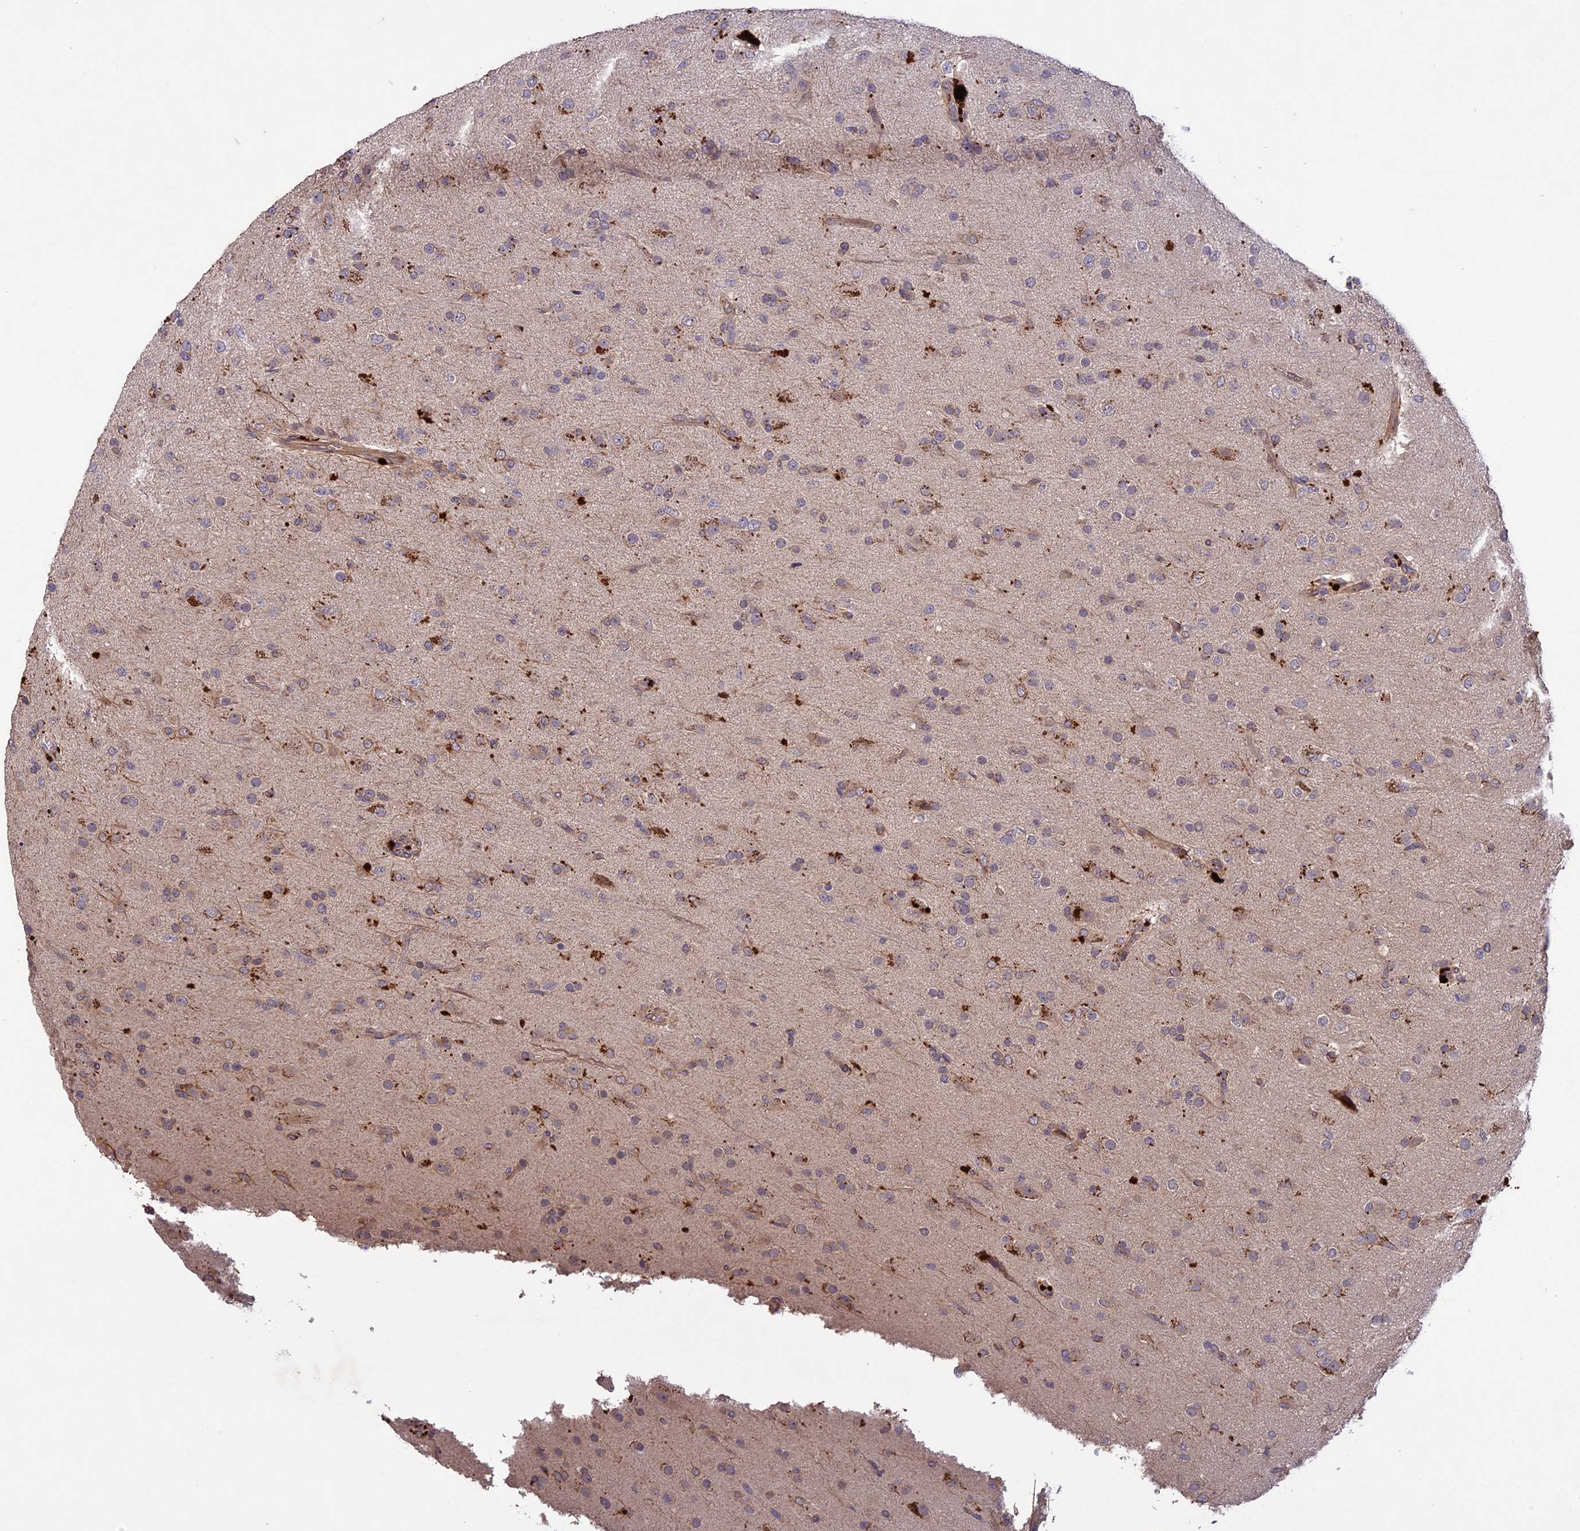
{"staining": {"intensity": "moderate", "quantity": "<25%", "location": "cytoplasmic/membranous"}, "tissue": "glioma", "cell_type": "Tumor cells", "image_type": "cancer", "snomed": [{"axis": "morphology", "description": "Glioma, malignant, Low grade"}, {"axis": "topography", "description": "Brain"}], "caption": "Immunohistochemistry (IHC) photomicrograph of human malignant glioma (low-grade) stained for a protein (brown), which reveals low levels of moderate cytoplasmic/membranous positivity in about <25% of tumor cells.", "gene": "ADO", "patient": {"sex": "male", "age": 65}}